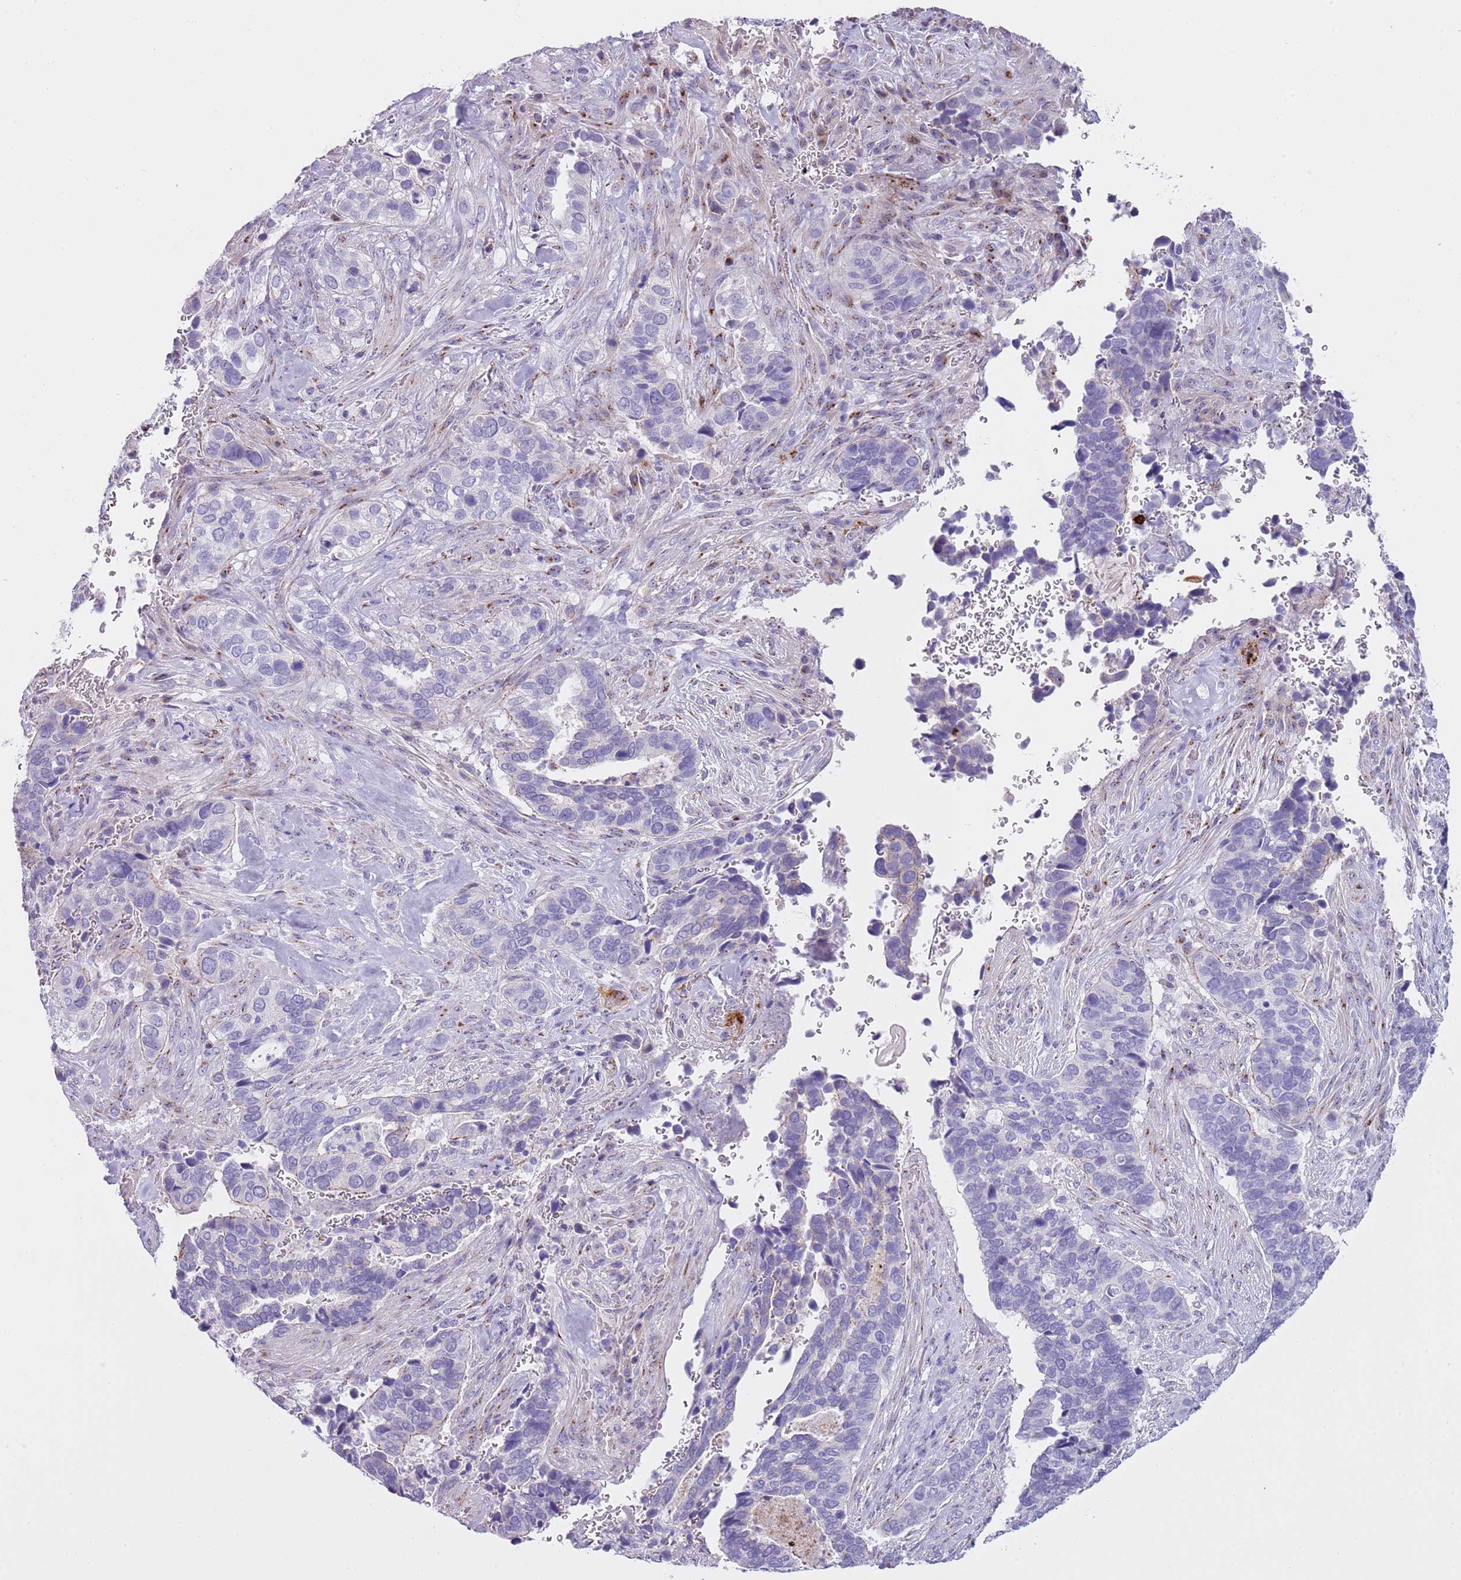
{"staining": {"intensity": "negative", "quantity": "none", "location": "none"}, "tissue": "cervical cancer", "cell_type": "Tumor cells", "image_type": "cancer", "snomed": [{"axis": "morphology", "description": "Squamous cell carcinoma, NOS"}, {"axis": "topography", "description": "Cervix"}], "caption": "Immunohistochemistry photomicrograph of neoplastic tissue: cervical cancer (squamous cell carcinoma) stained with DAB displays no significant protein expression in tumor cells.", "gene": "NBPF6", "patient": {"sex": "female", "age": 38}}